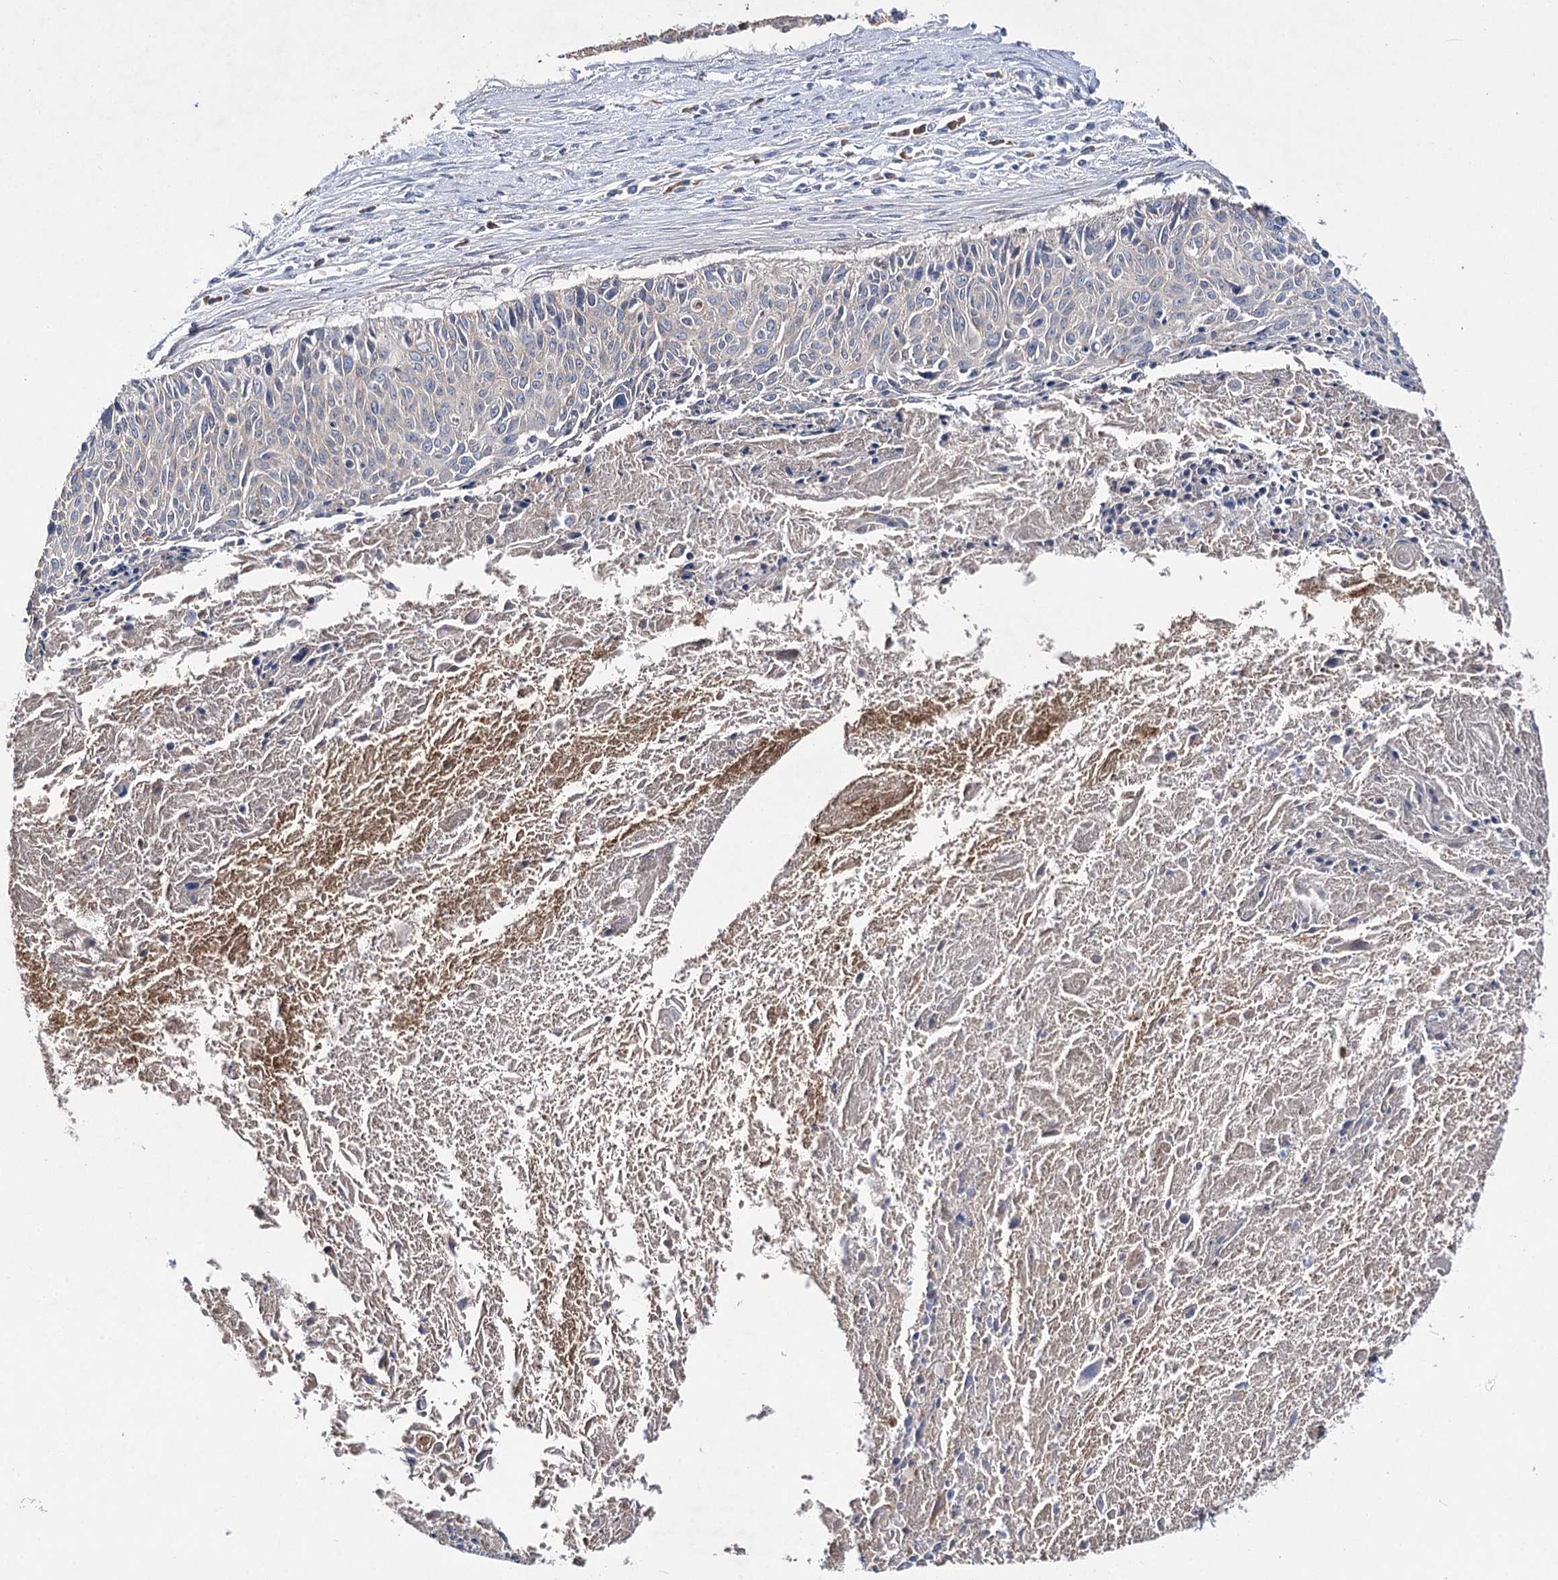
{"staining": {"intensity": "negative", "quantity": "none", "location": "none"}, "tissue": "cervical cancer", "cell_type": "Tumor cells", "image_type": "cancer", "snomed": [{"axis": "morphology", "description": "Squamous cell carcinoma, NOS"}, {"axis": "topography", "description": "Cervix"}], "caption": "Tumor cells show no significant expression in squamous cell carcinoma (cervical).", "gene": "IL1RAP", "patient": {"sex": "female", "age": 55}}